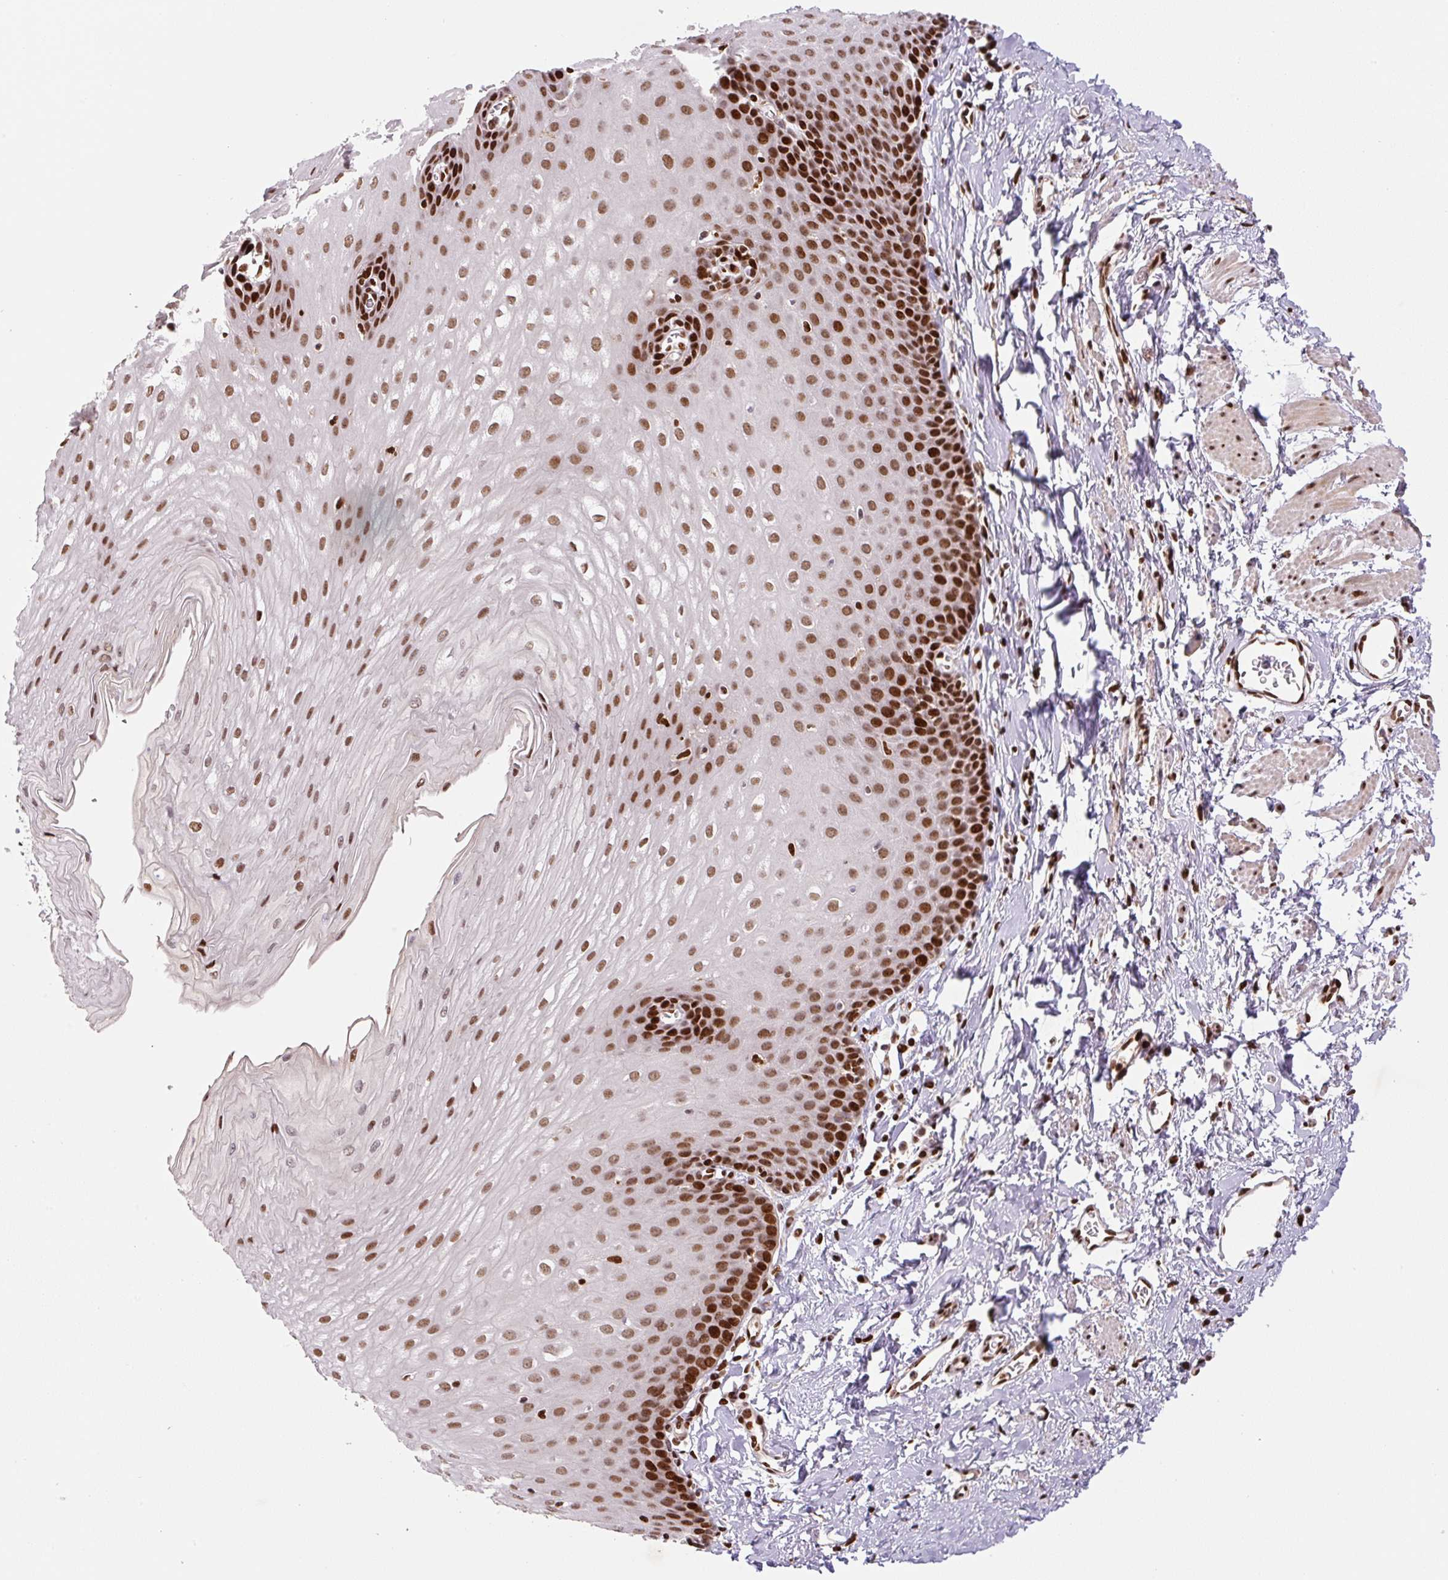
{"staining": {"intensity": "strong", "quantity": ">75%", "location": "nuclear"}, "tissue": "esophagus", "cell_type": "Squamous epithelial cells", "image_type": "normal", "snomed": [{"axis": "morphology", "description": "Normal tissue, NOS"}, {"axis": "topography", "description": "Esophagus"}], "caption": "Esophagus stained with DAB (3,3'-diaminobenzidine) immunohistochemistry shows high levels of strong nuclear expression in approximately >75% of squamous epithelial cells. The protein is stained brown, and the nuclei are stained in blue (DAB (3,3'-diaminobenzidine) IHC with brightfield microscopy, high magnification).", "gene": "PYDC2", "patient": {"sex": "male", "age": 70}}